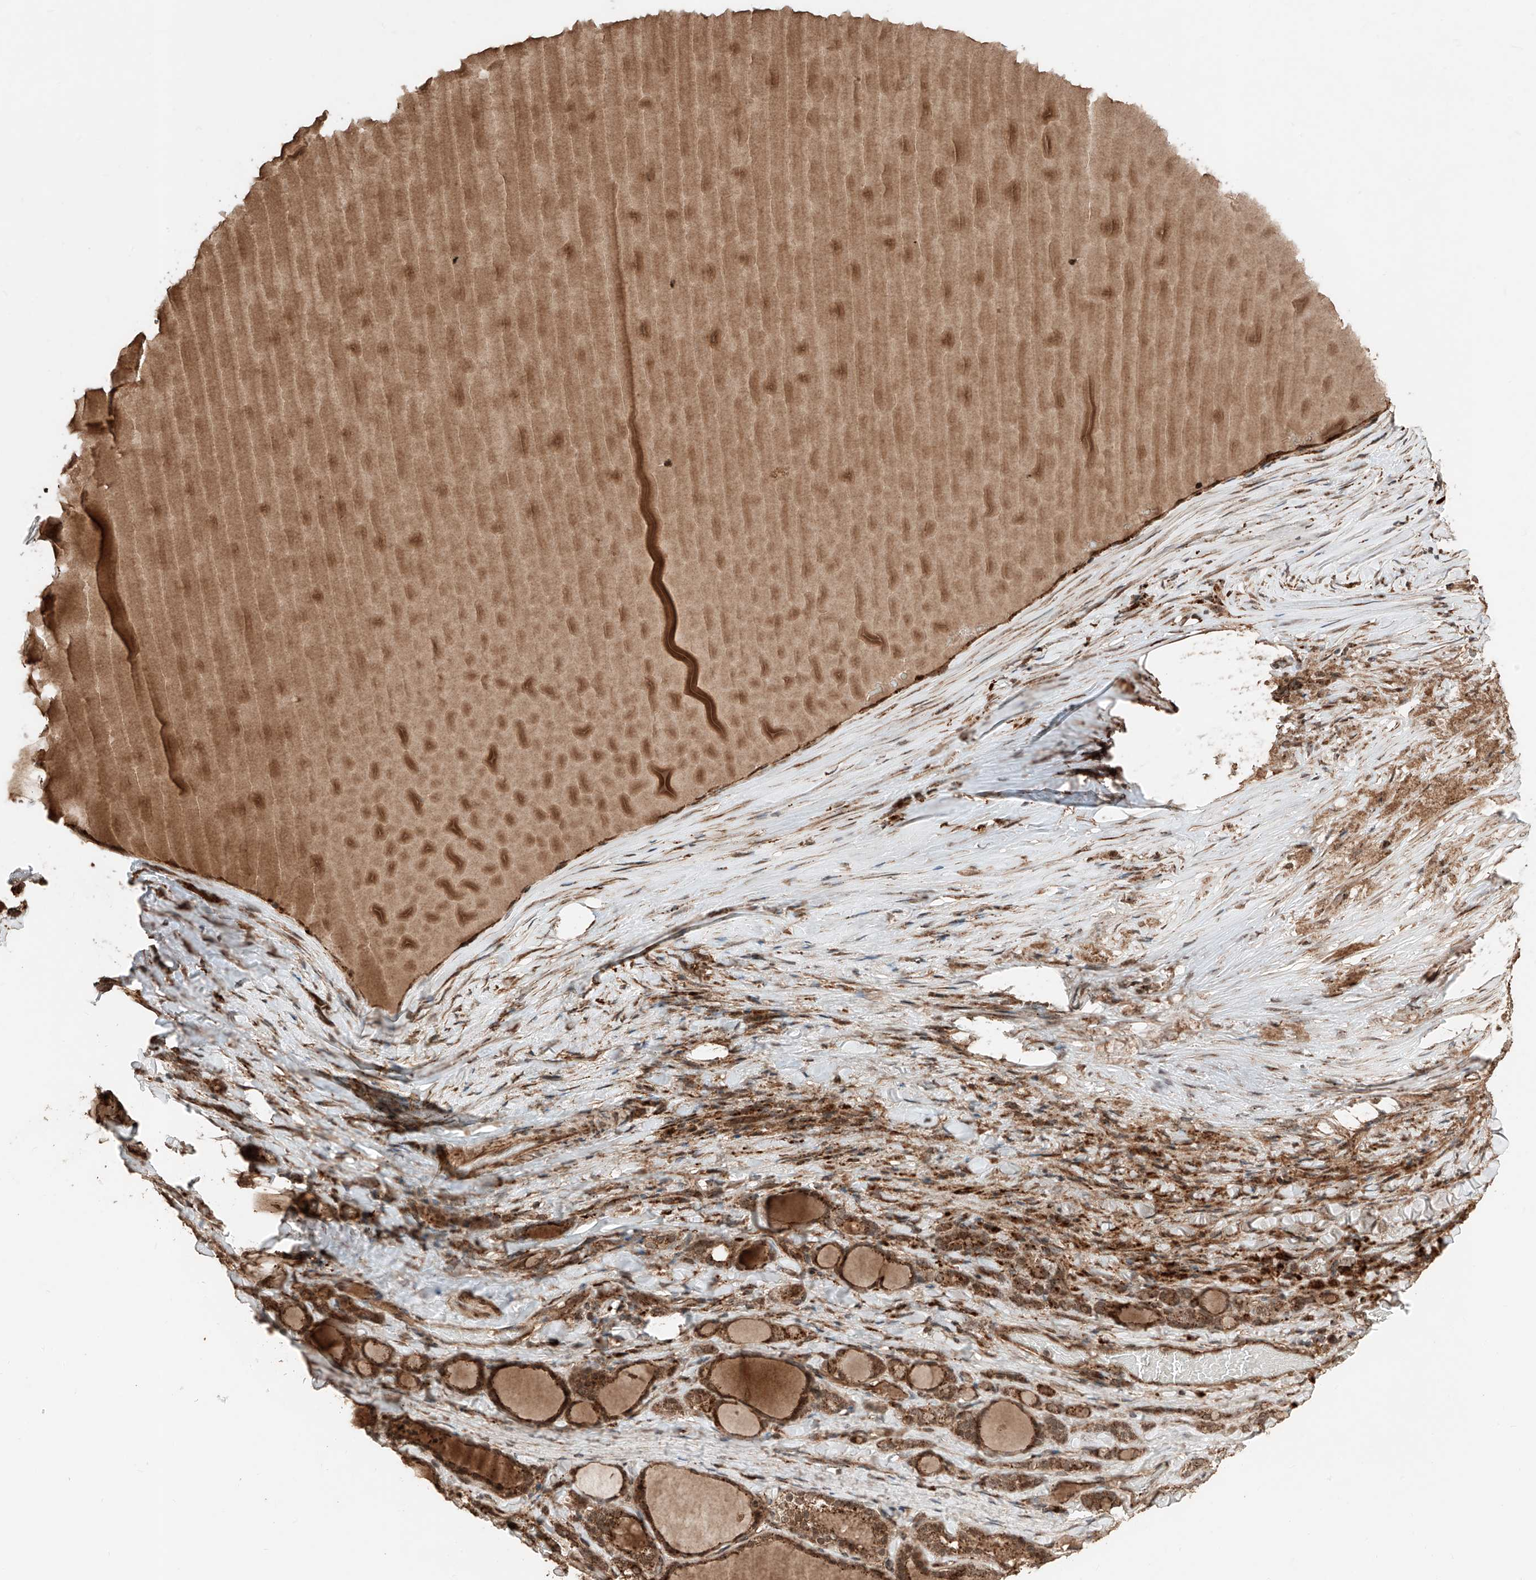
{"staining": {"intensity": "strong", "quantity": ">75%", "location": "cytoplasmic/membranous"}, "tissue": "thyroid gland", "cell_type": "Glandular cells", "image_type": "normal", "snomed": [{"axis": "morphology", "description": "Normal tissue, NOS"}, {"axis": "topography", "description": "Thyroid gland"}], "caption": "Immunohistochemical staining of benign thyroid gland displays strong cytoplasmic/membranous protein staining in about >75% of glandular cells.", "gene": "ZSCAN29", "patient": {"sex": "female", "age": 22}}